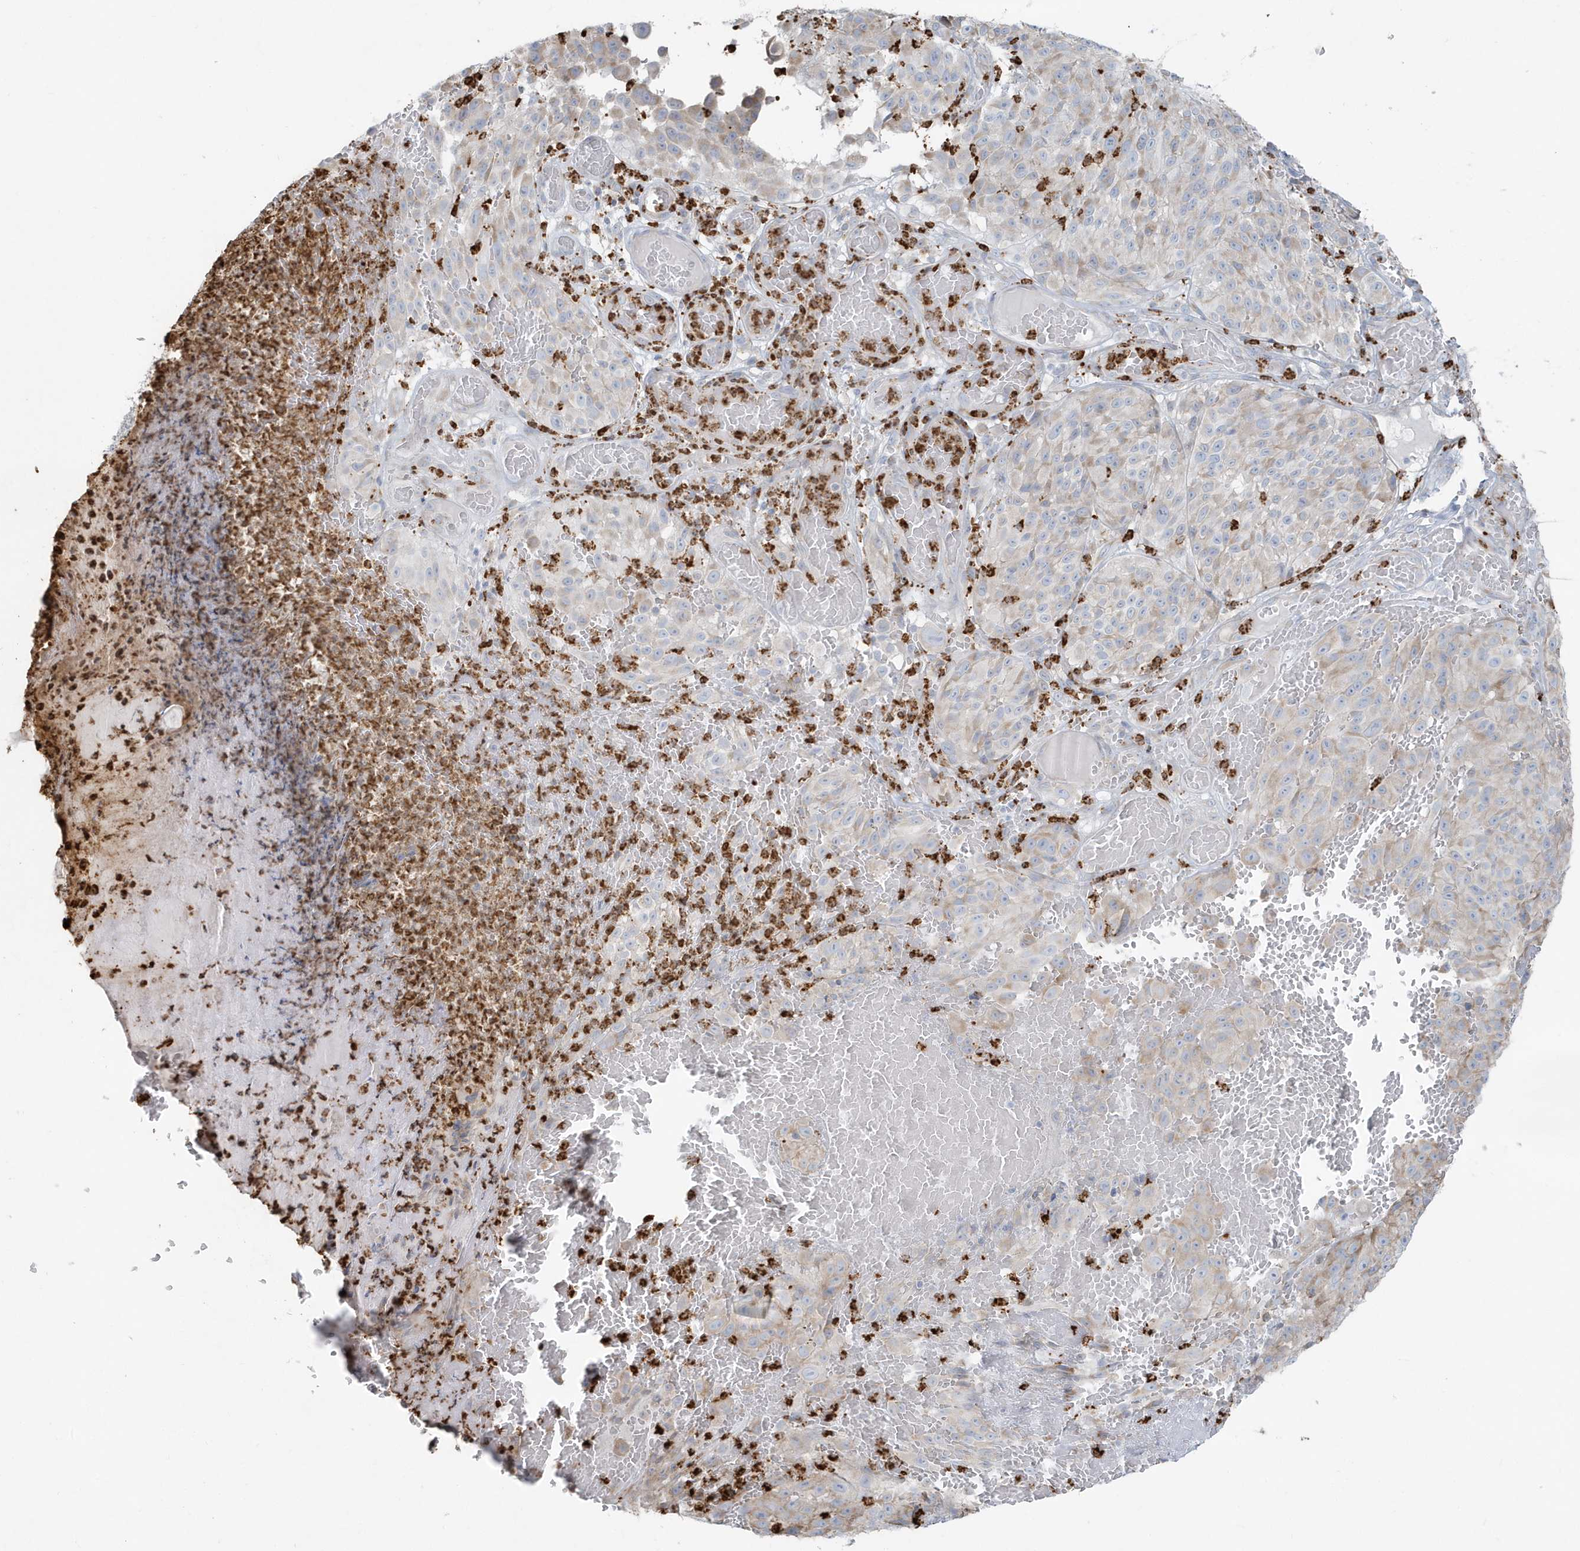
{"staining": {"intensity": "weak", "quantity": "25%-75%", "location": "cytoplasmic/membranous"}, "tissue": "melanoma", "cell_type": "Tumor cells", "image_type": "cancer", "snomed": [{"axis": "morphology", "description": "Malignant melanoma, NOS"}, {"axis": "topography", "description": "Skin"}], "caption": "High-magnification brightfield microscopy of malignant melanoma stained with DAB (brown) and counterstained with hematoxylin (blue). tumor cells exhibit weak cytoplasmic/membranous staining is appreciated in about25%-75% of cells. (DAB (3,3'-diaminobenzidine) = brown stain, brightfield microscopy at high magnification).", "gene": "CCNJ", "patient": {"sex": "male", "age": 83}}